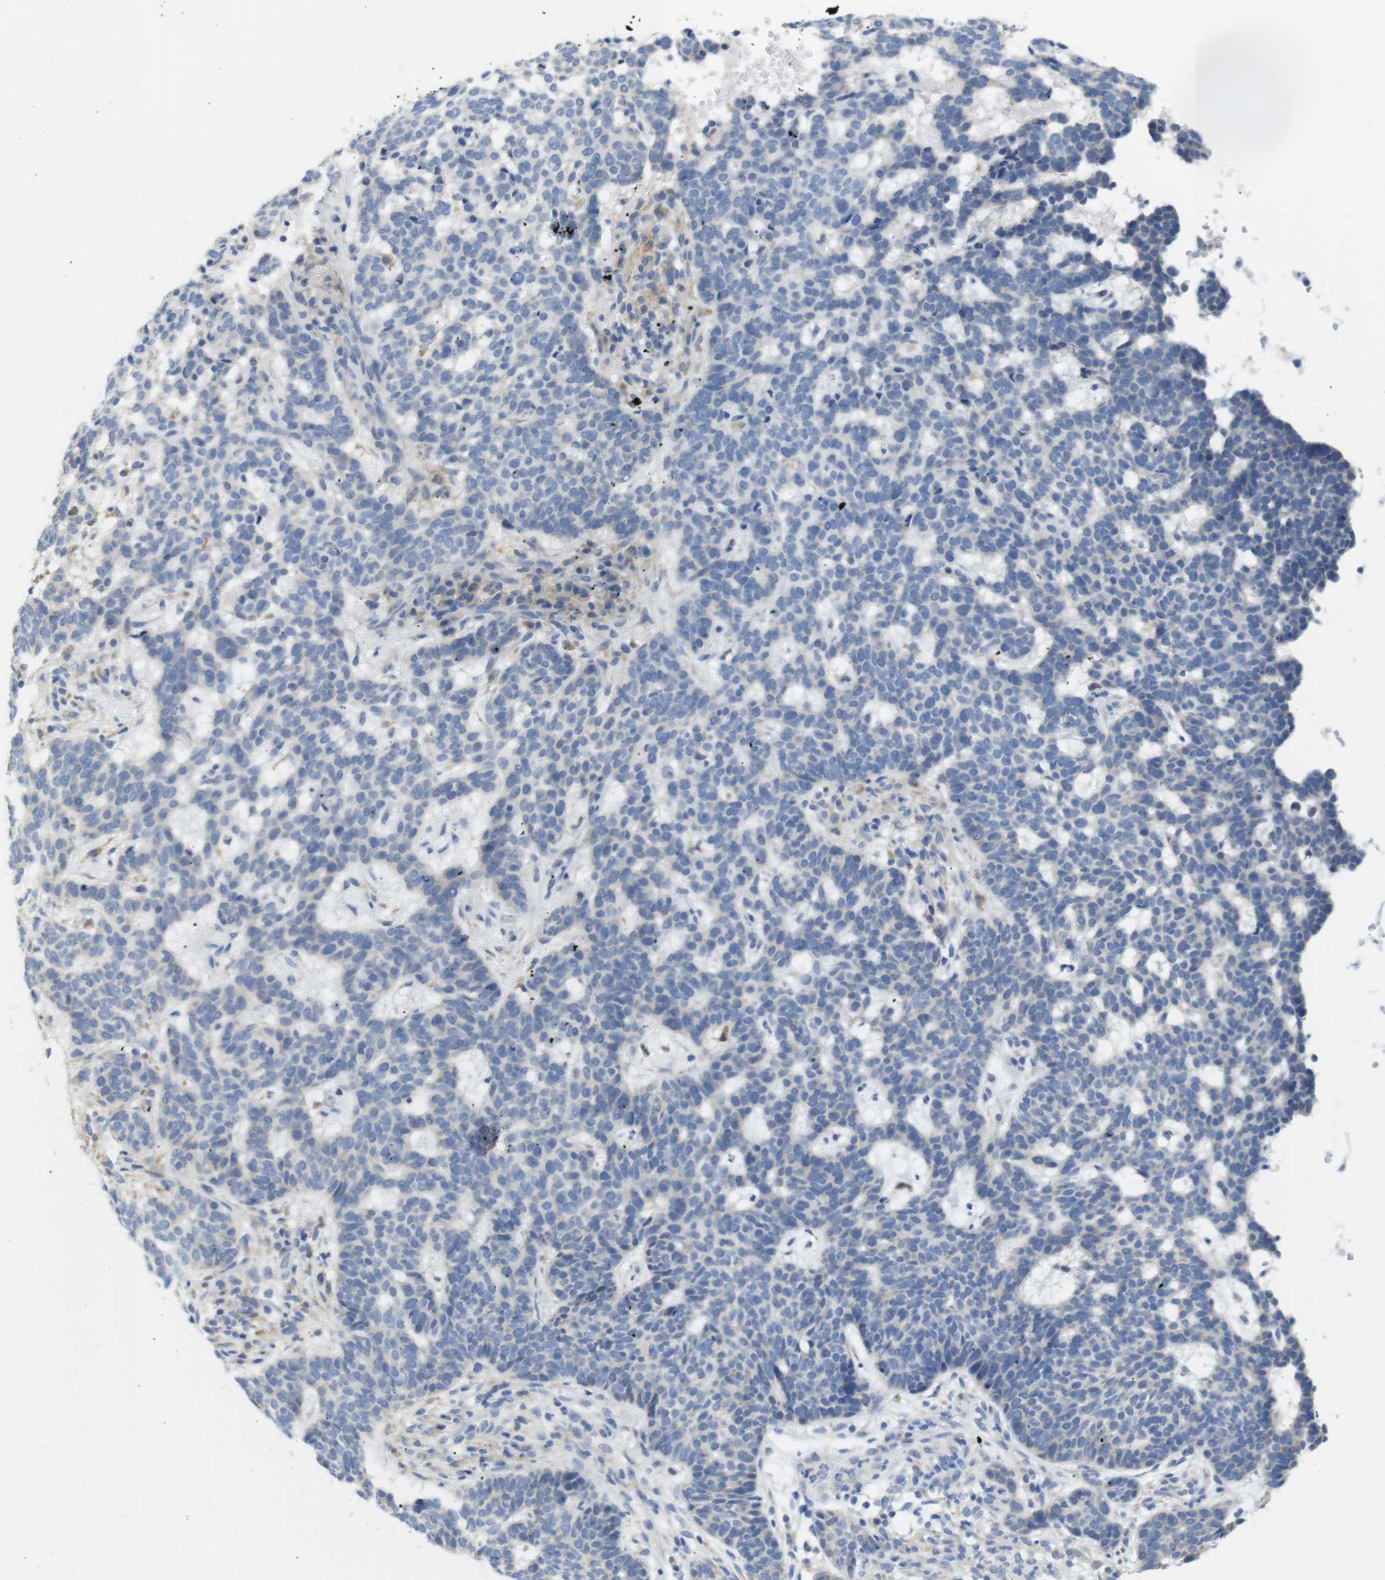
{"staining": {"intensity": "negative", "quantity": "none", "location": "none"}, "tissue": "skin cancer", "cell_type": "Tumor cells", "image_type": "cancer", "snomed": [{"axis": "morphology", "description": "Basal cell carcinoma"}, {"axis": "topography", "description": "Skin"}], "caption": "Immunohistochemistry image of human basal cell carcinoma (skin) stained for a protein (brown), which exhibits no expression in tumor cells.", "gene": "NEBL", "patient": {"sex": "male", "age": 85}}